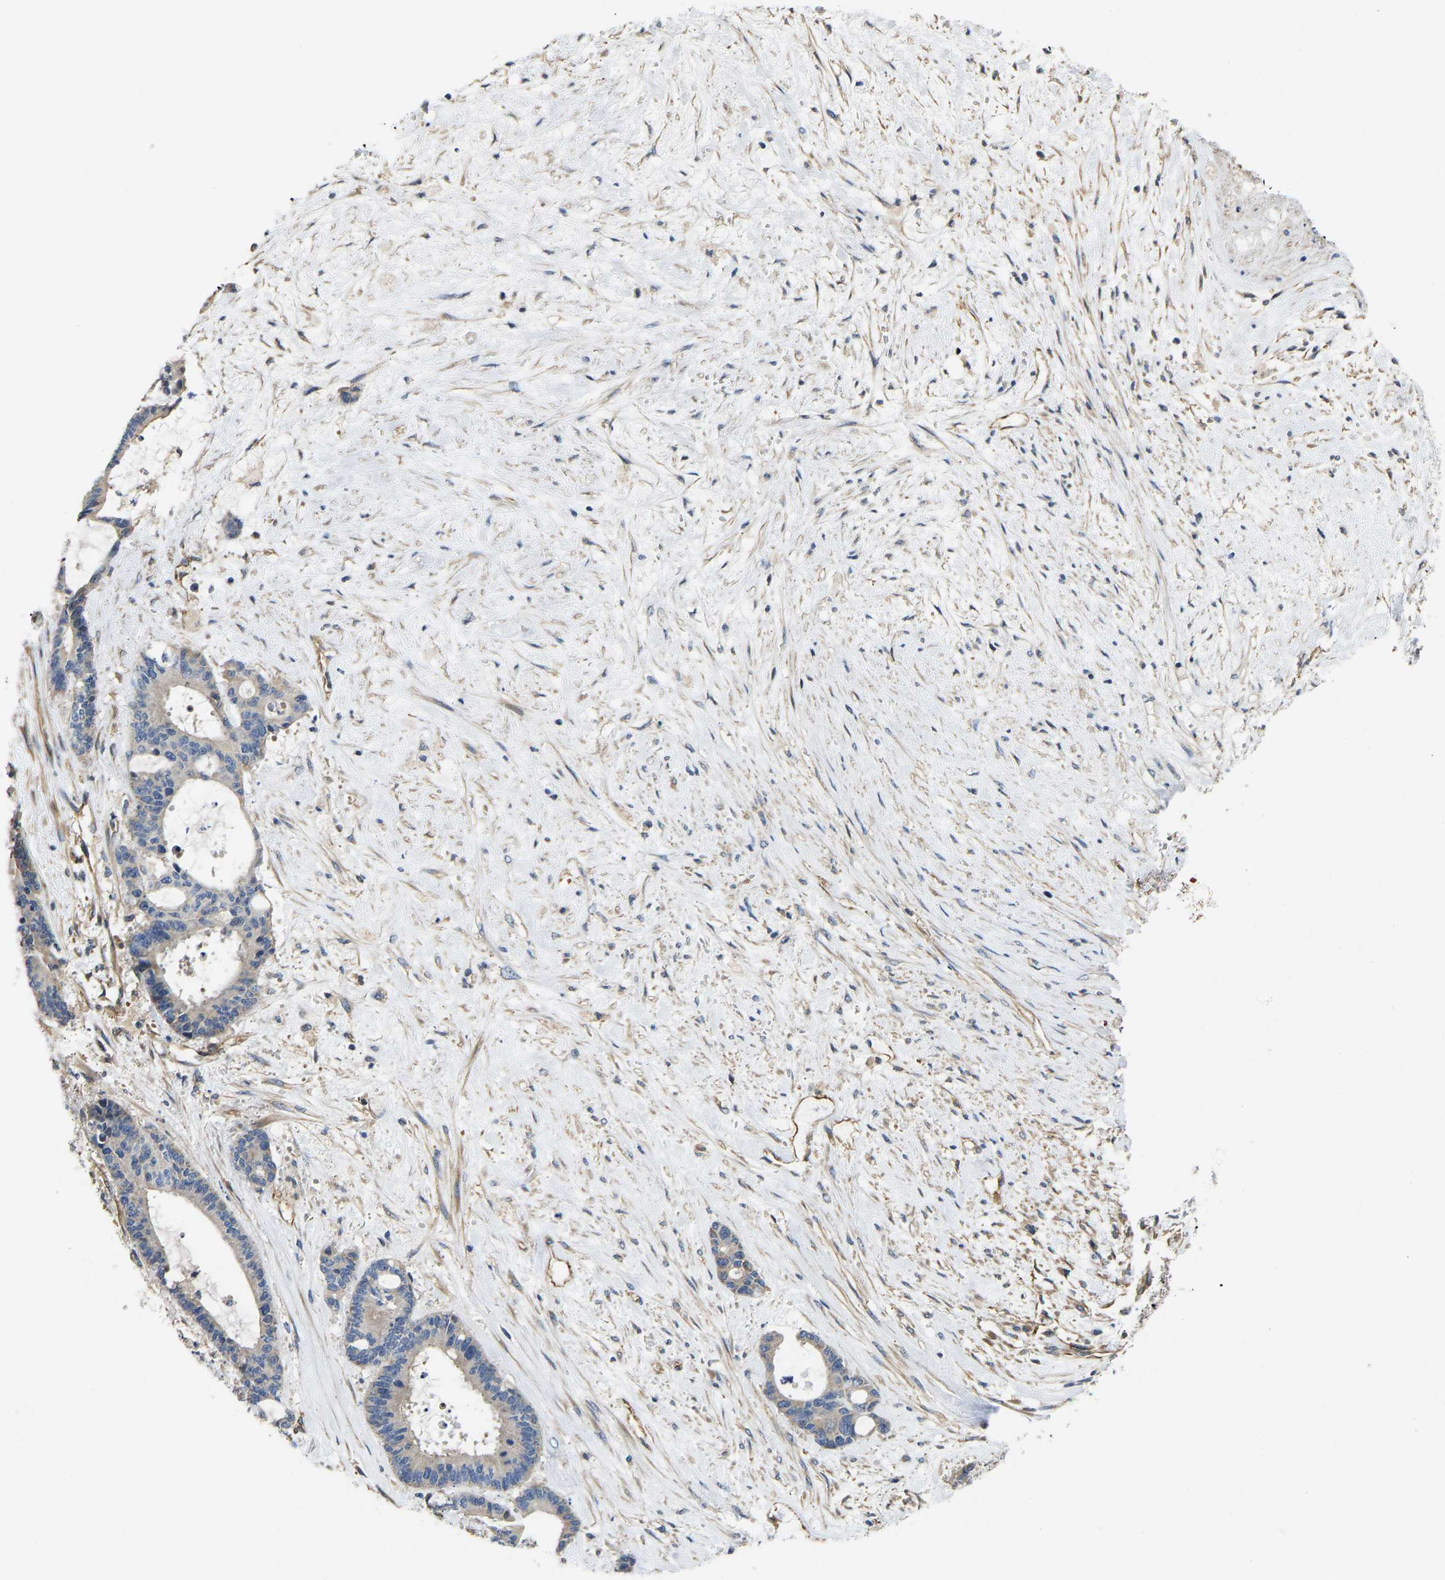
{"staining": {"intensity": "moderate", "quantity": "<25%", "location": "cytoplasmic/membranous"}, "tissue": "liver cancer", "cell_type": "Tumor cells", "image_type": "cancer", "snomed": [{"axis": "morphology", "description": "Normal tissue, NOS"}, {"axis": "morphology", "description": "Cholangiocarcinoma"}, {"axis": "topography", "description": "Liver"}, {"axis": "topography", "description": "Peripheral nerve tissue"}], "caption": "There is low levels of moderate cytoplasmic/membranous staining in tumor cells of liver cancer (cholangiocarcinoma), as demonstrated by immunohistochemical staining (brown color).", "gene": "ELMO2", "patient": {"sex": "female", "age": 73}}